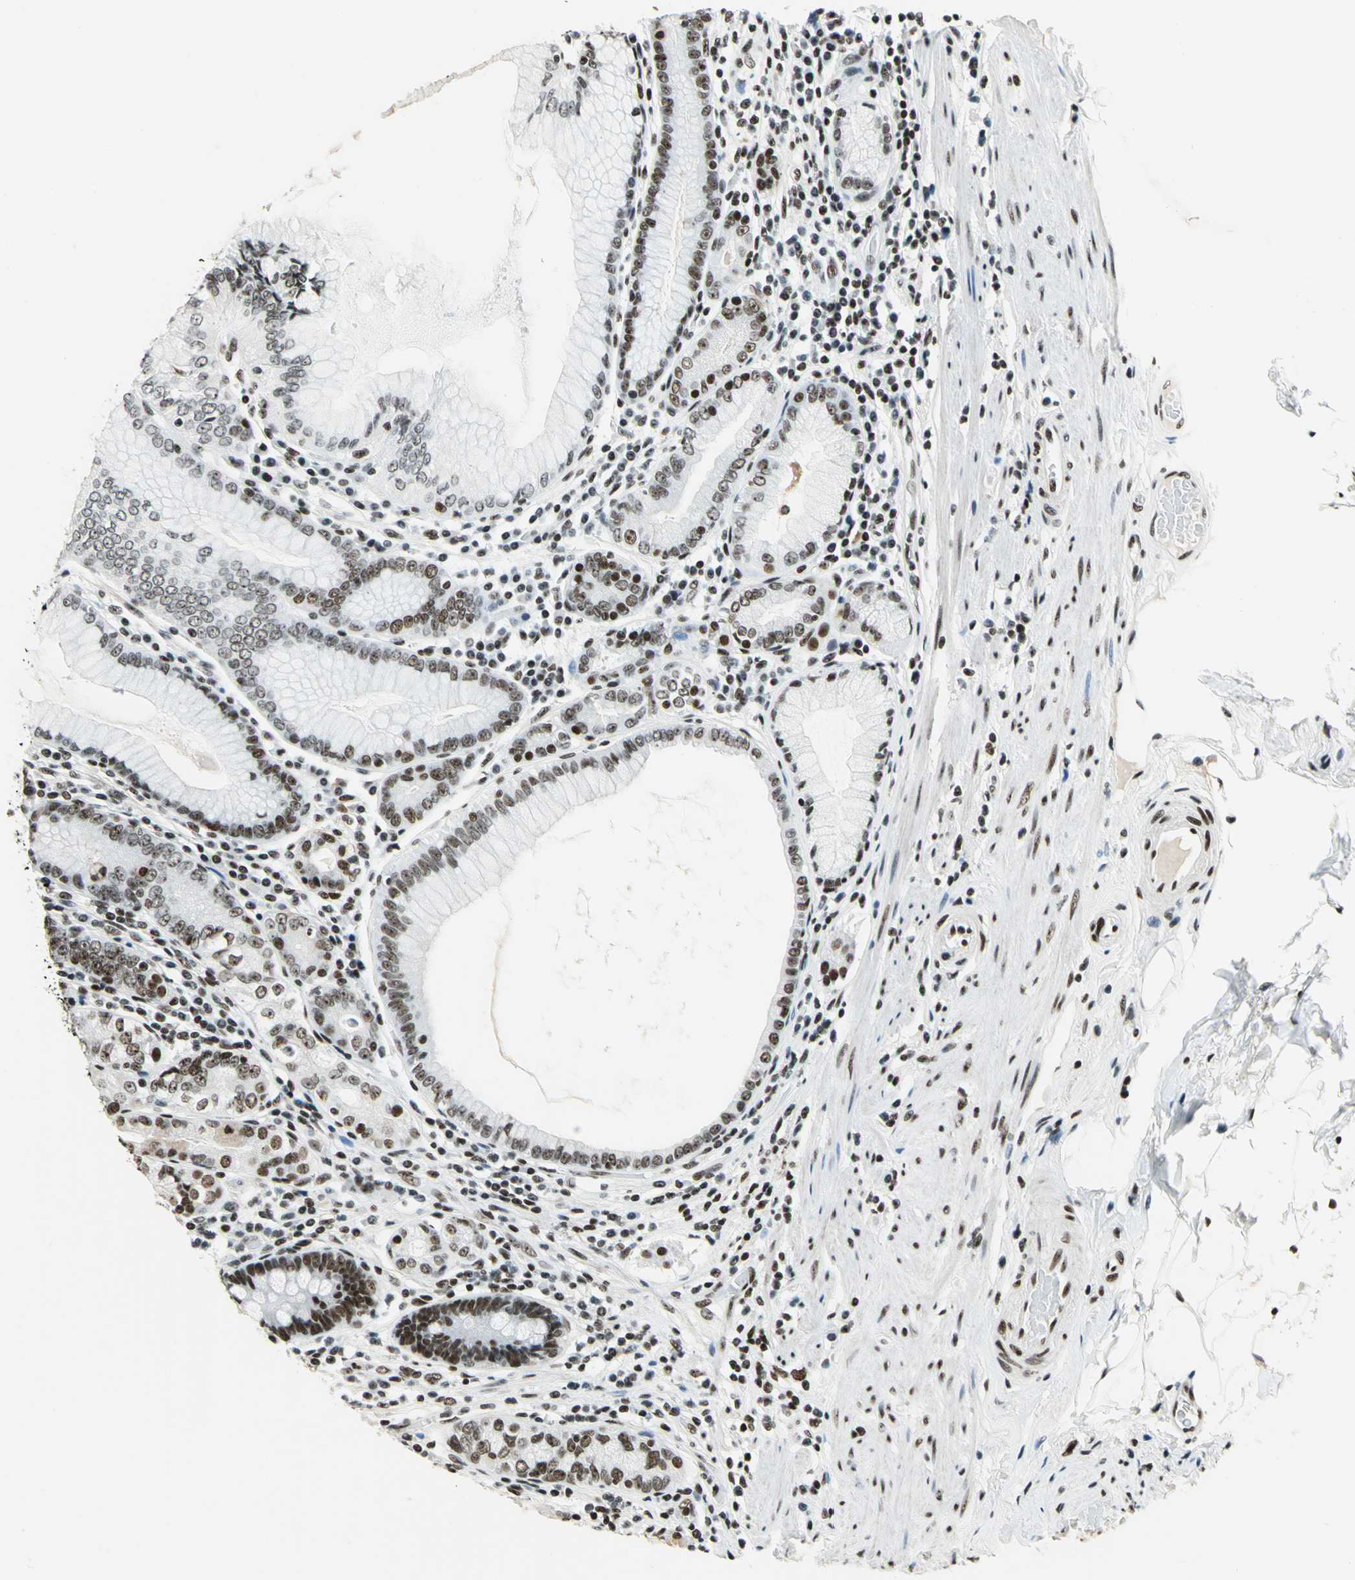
{"staining": {"intensity": "strong", "quantity": ">75%", "location": "nuclear"}, "tissue": "stomach", "cell_type": "Glandular cells", "image_type": "normal", "snomed": [{"axis": "morphology", "description": "Normal tissue, NOS"}, {"axis": "topography", "description": "Stomach, lower"}], "caption": "Approximately >75% of glandular cells in normal stomach show strong nuclear protein positivity as visualized by brown immunohistochemical staining.", "gene": "UBTF", "patient": {"sex": "female", "age": 76}}